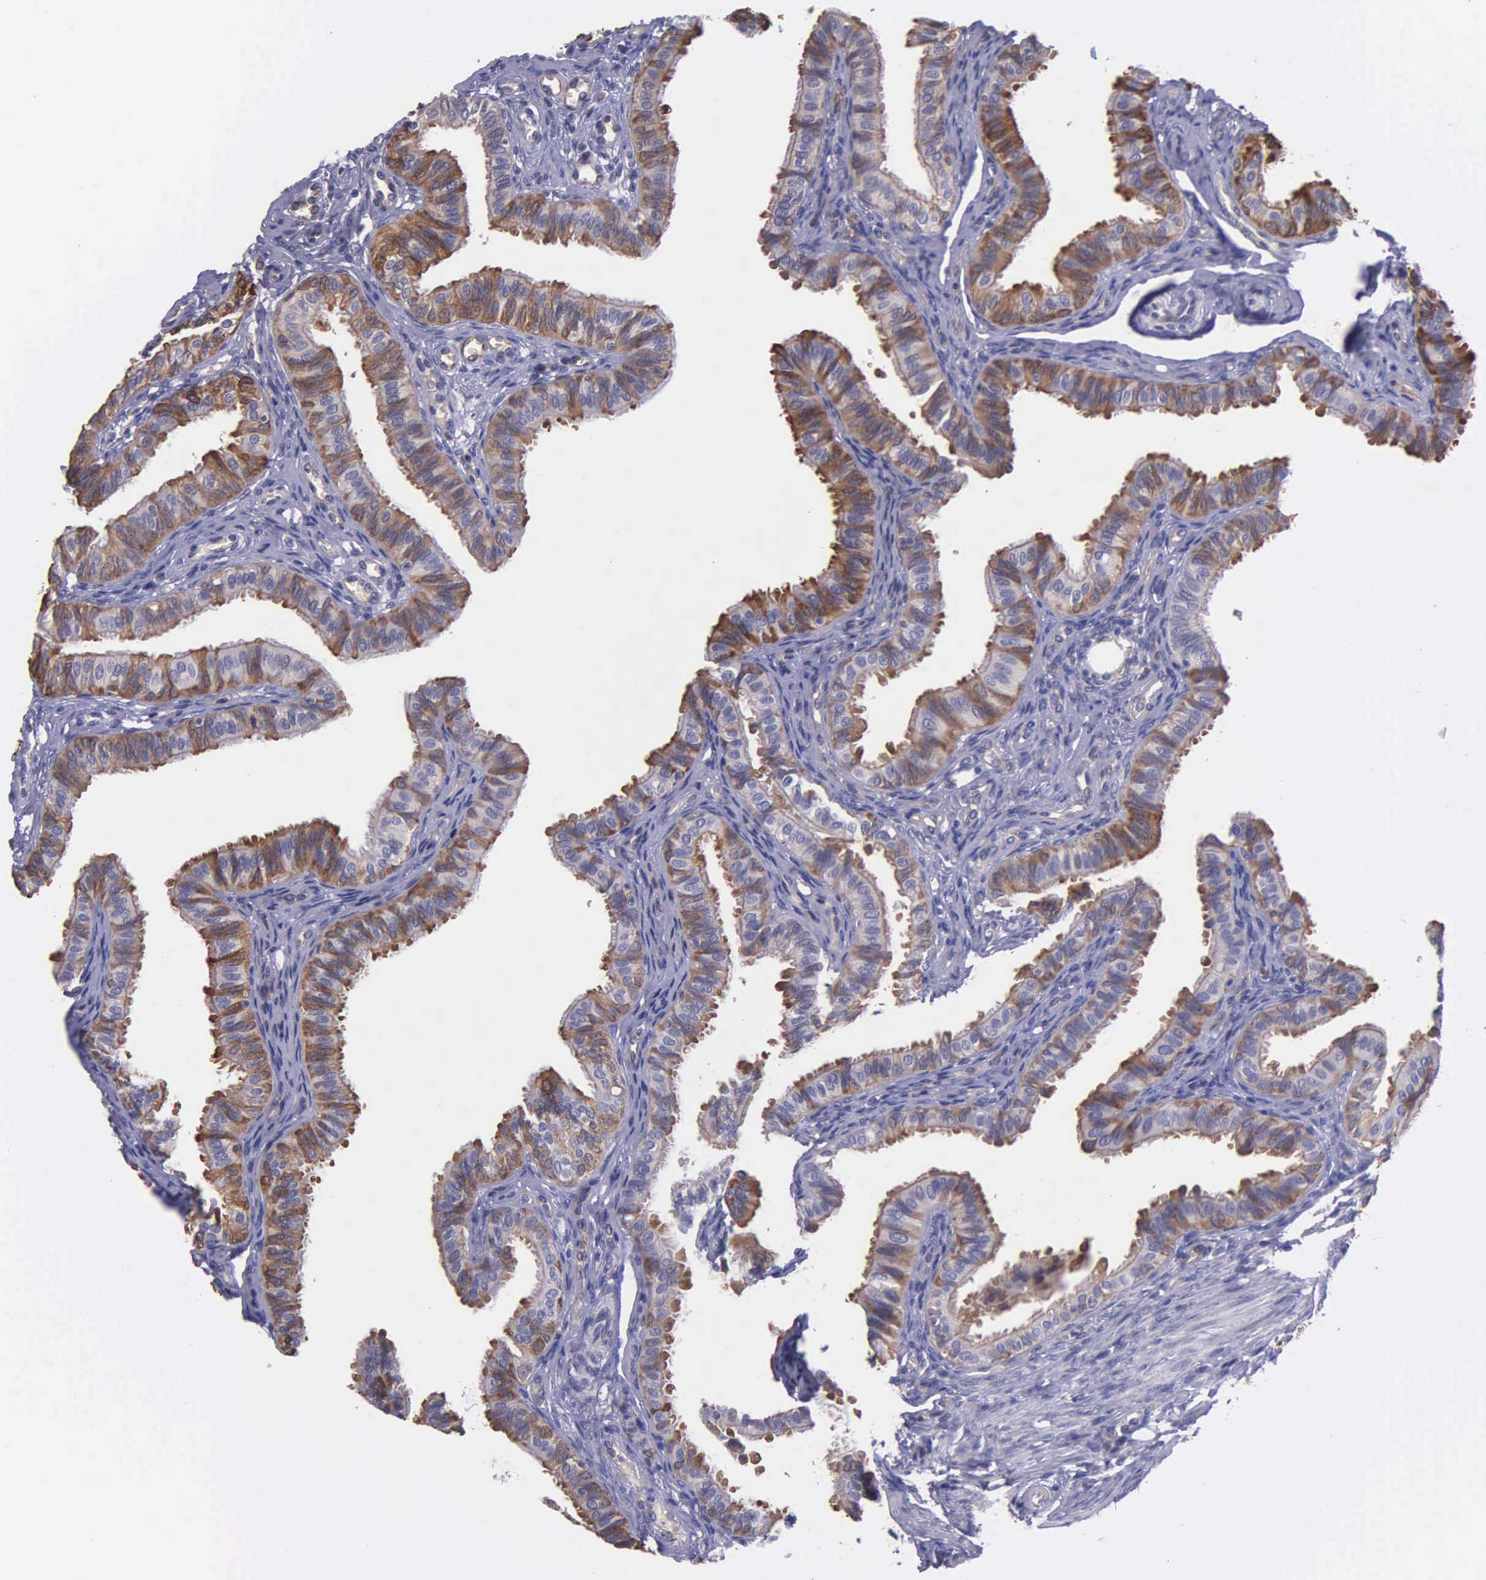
{"staining": {"intensity": "moderate", "quantity": "25%-75%", "location": "cytoplasmic/membranous"}, "tissue": "fallopian tube", "cell_type": "Glandular cells", "image_type": "normal", "snomed": [{"axis": "morphology", "description": "Normal tissue, NOS"}, {"axis": "topography", "description": "Fallopian tube"}], "caption": "Immunohistochemical staining of benign human fallopian tube displays medium levels of moderate cytoplasmic/membranous staining in approximately 25%-75% of glandular cells.", "gene": "ZC3H12B", "patient": {"sex": "female", "age": 42}}